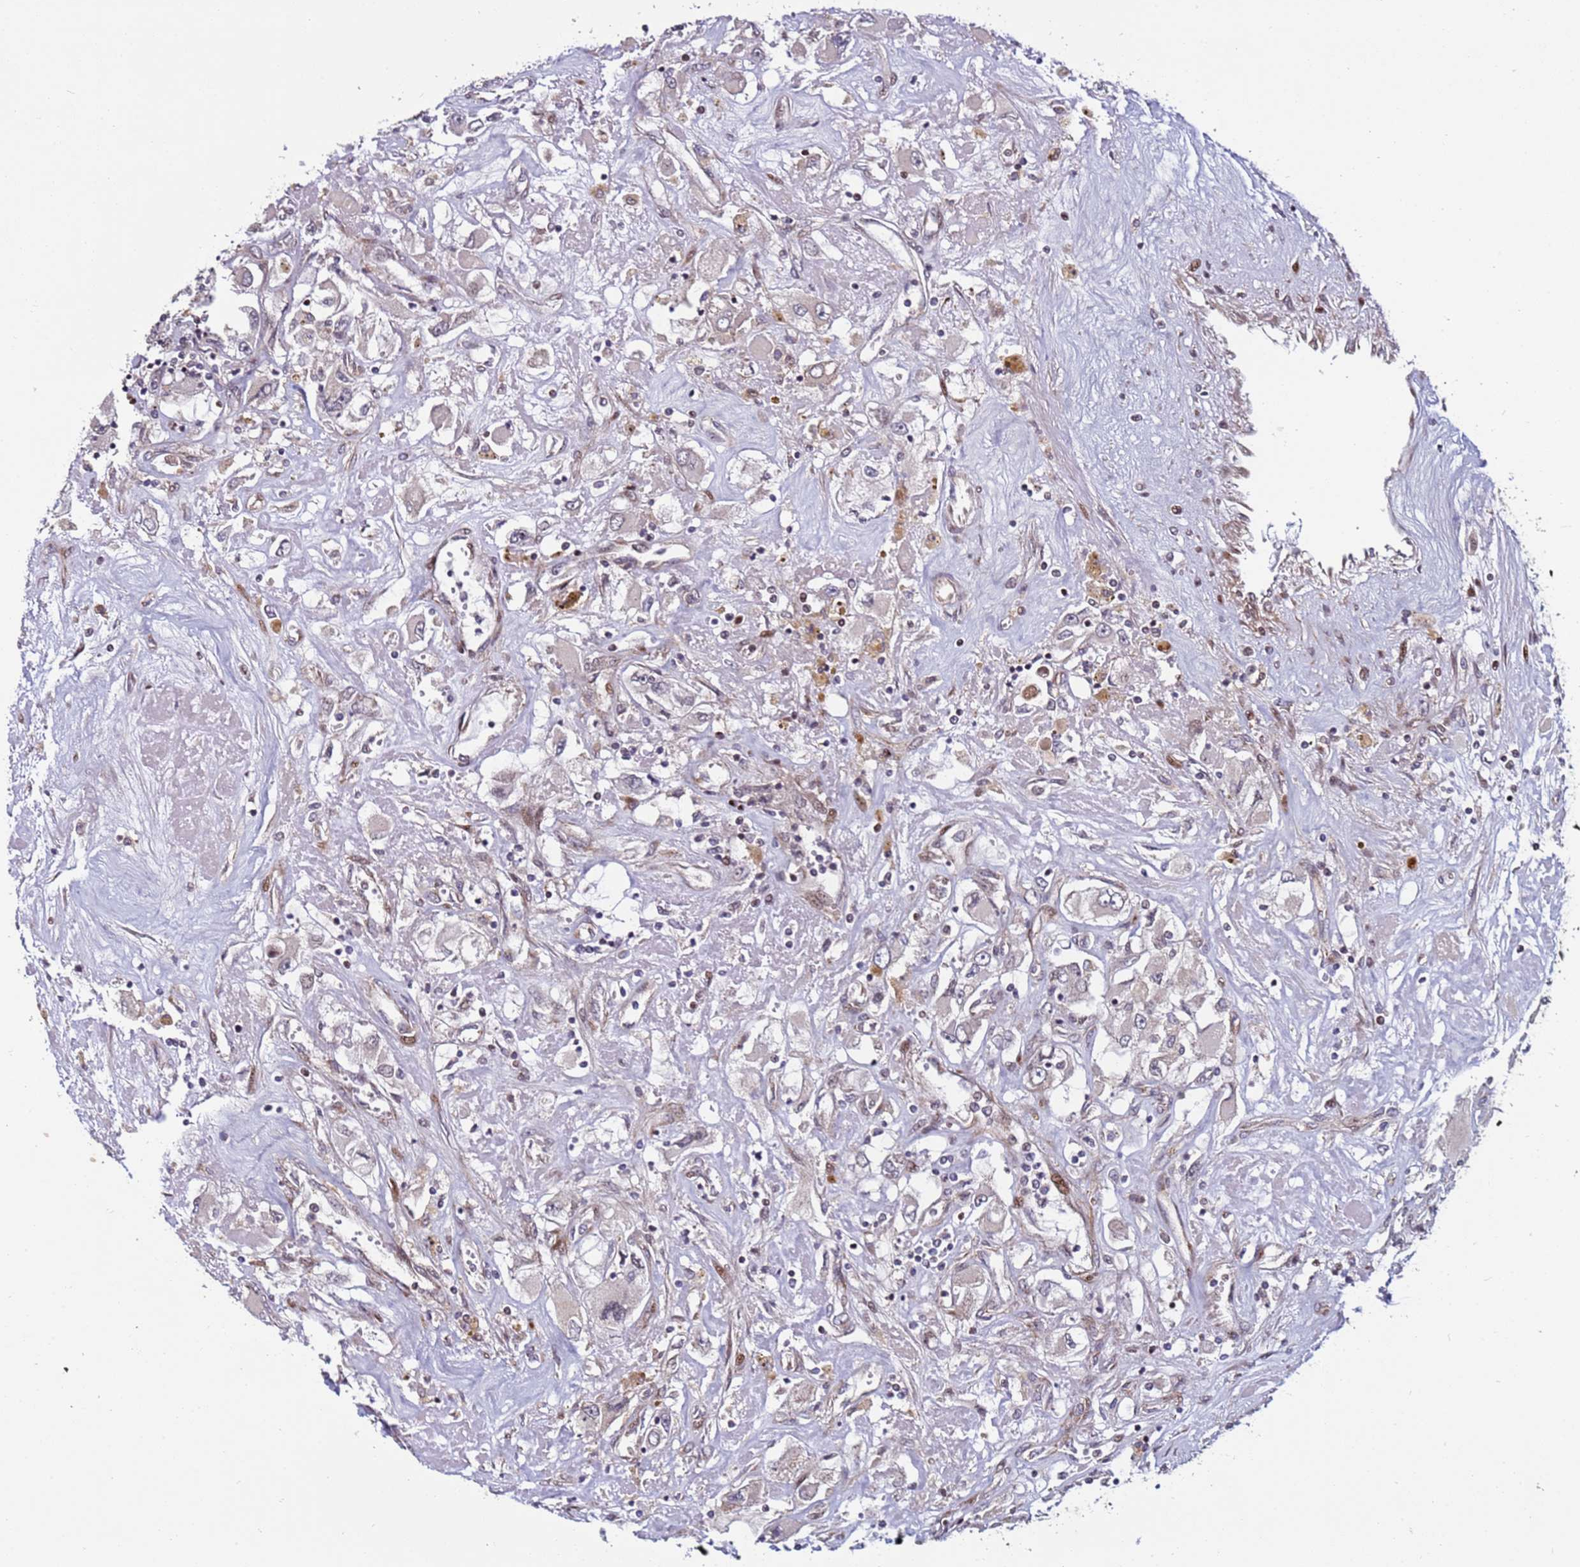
{"staining": {"intensity": "negative", "quantity": "none", "location": "none"}, "tissue": "renal cancer", "cell_type": "Tumor cells", "image_type": "cancer", "snomed": [{"axis": "morphology", "description": "Adenocarcinoma, NOS"}, {"axis": "topography", "description": "Kidney"}], "caption": "An image of renal cancer (adenocarcinoma) stained for a protein reveals no brown staining in tumor cells. Nuclei are stained in blue.", "gene": "WBP11", "patient": {"sex": "female", "age": 52}}